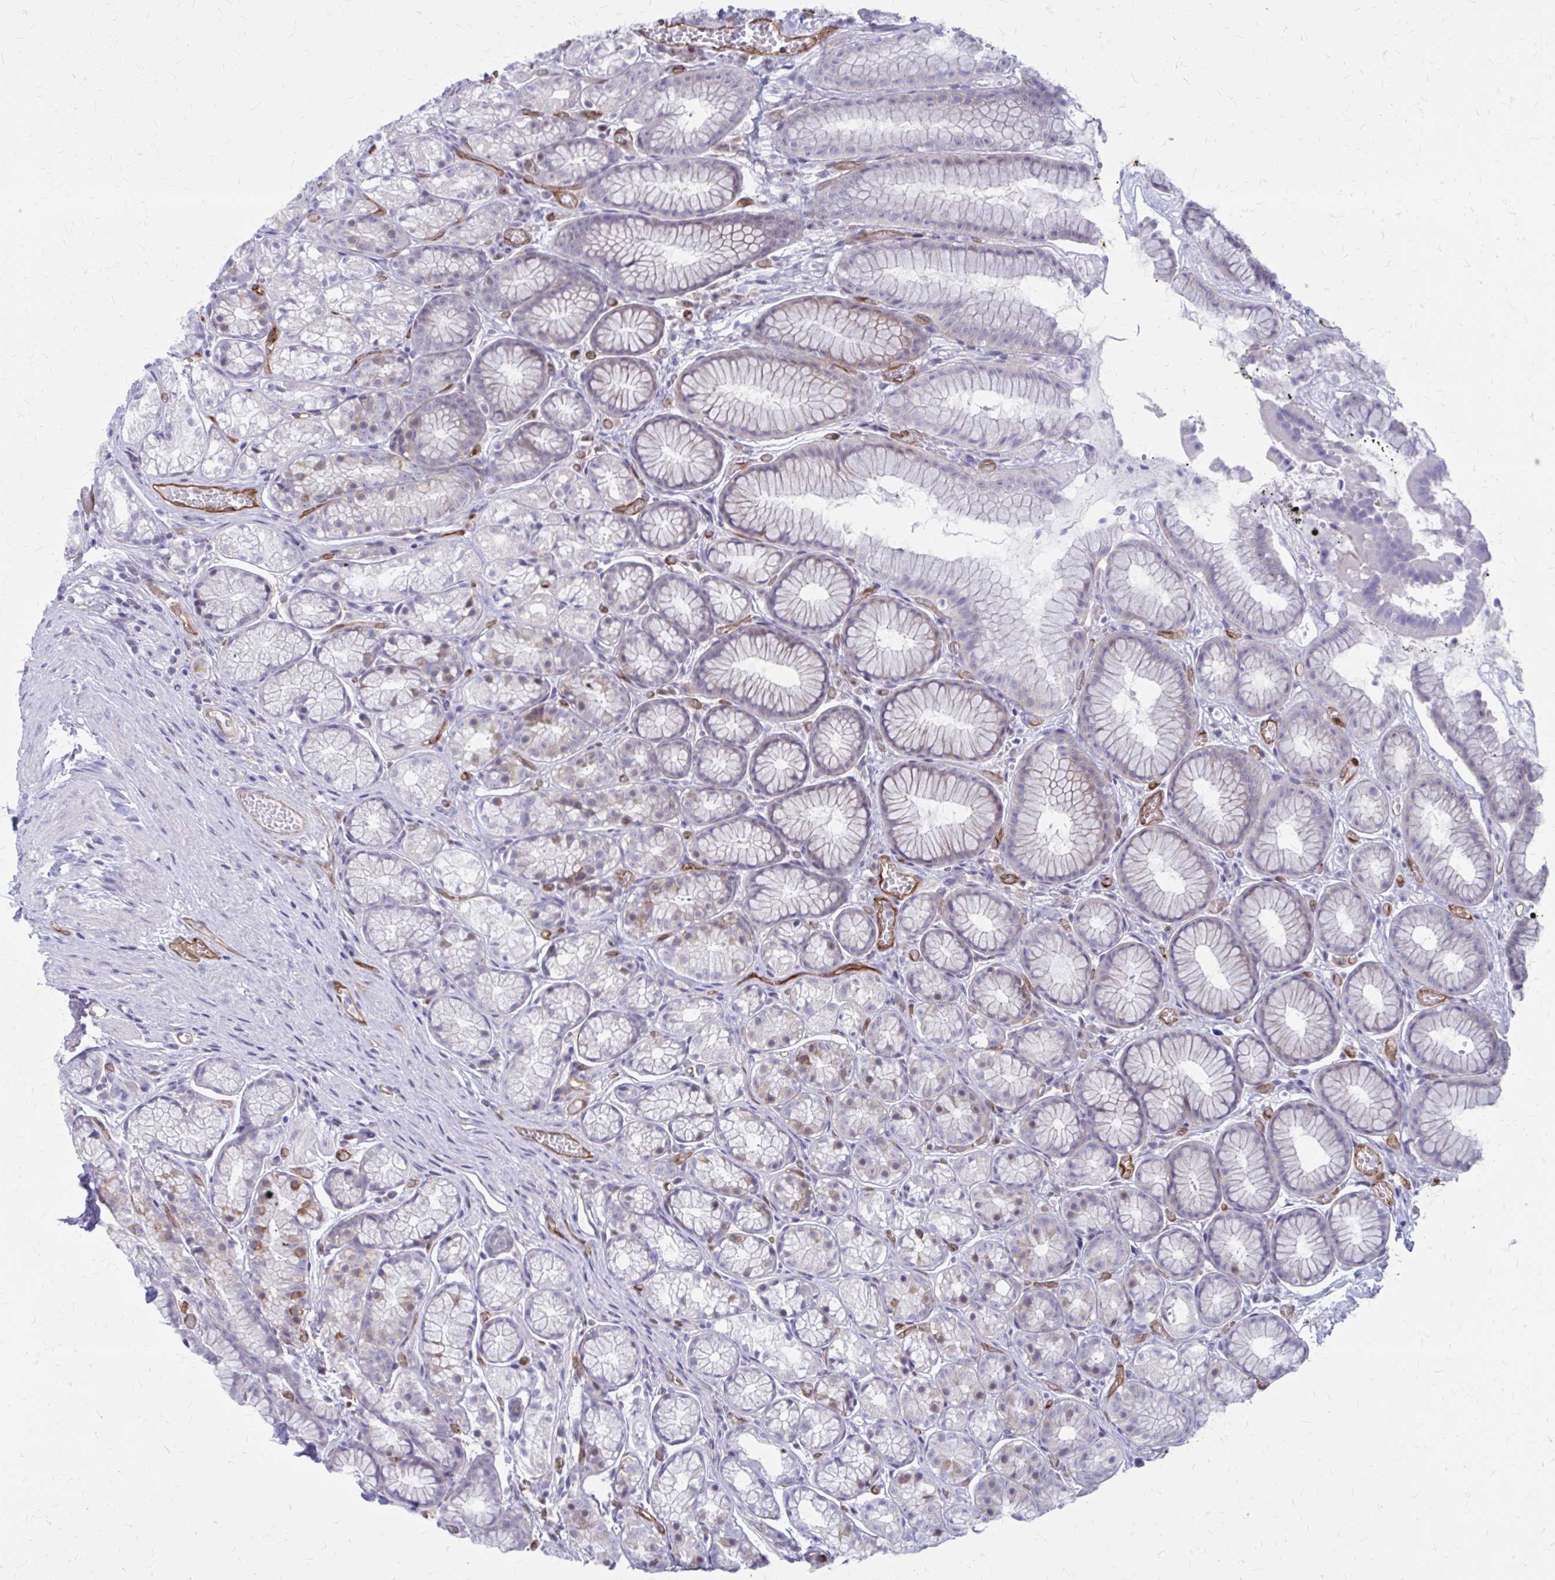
{"staining": {"intensity": "moderate", "quantity": "<25%", "location": "cytoplasmic/membranous"}, "tissue": "stomach", "cell_type": "Glandular cells", "image_type": "normal", "snomed": [{"axis": "morphology", "description": "Normal tissue, NOS"}, {"axis": "topography", "description": "Smooth muscle"}, {"axis": "topography", "description": "Stomach"}], "caption": "Protein staining of normal stomach displays moderate cytoplasmic/membranous staining in about <25% of glandular cells.", "gene": "CLIC2", "patient": {"sex": "male", "age": 70}}